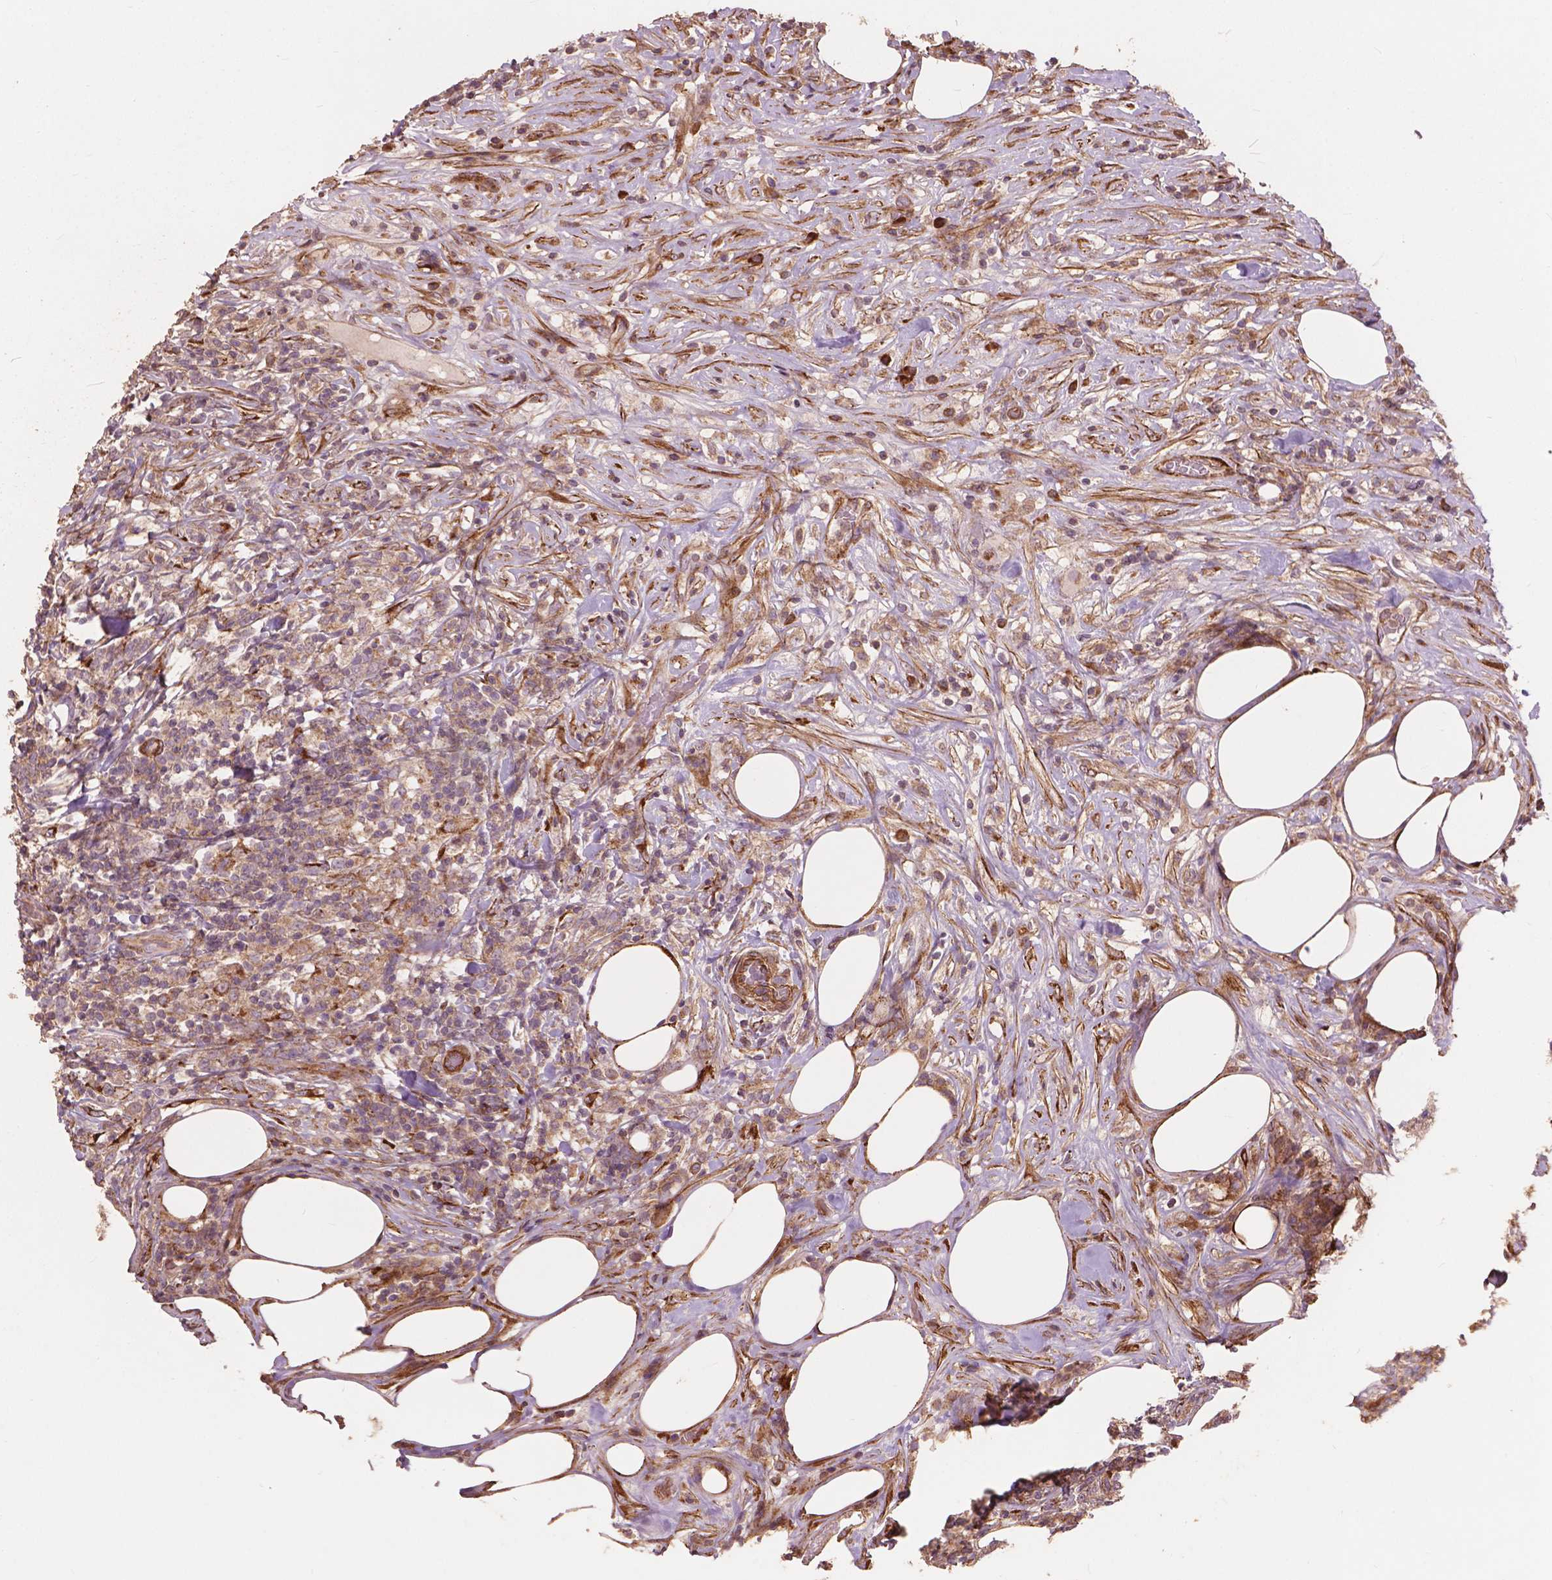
{"staining": {"intensity": "weak", "quantity": ">75%", "location": "cytoplasmic/membranous"}, "tissue": "lymphoma", "cell_type": "Tumor cells", "image_type": "cancer", "snomed": [{"axis": "morphology", "description": "Malignant lymphoma, non-Hodgkin's type, High grade"}, {"axis": "topography", "description": "Lymph node"}], "caption": "IHC of human high-grade malignant lymphoma, non-Hodgkin's type reveals low levels of weak cytoplasmic/membranous staining in approximately >75% of tumor cells.", "gene": "FNIP1", "patient": {"sex": "female", "age": 84}}